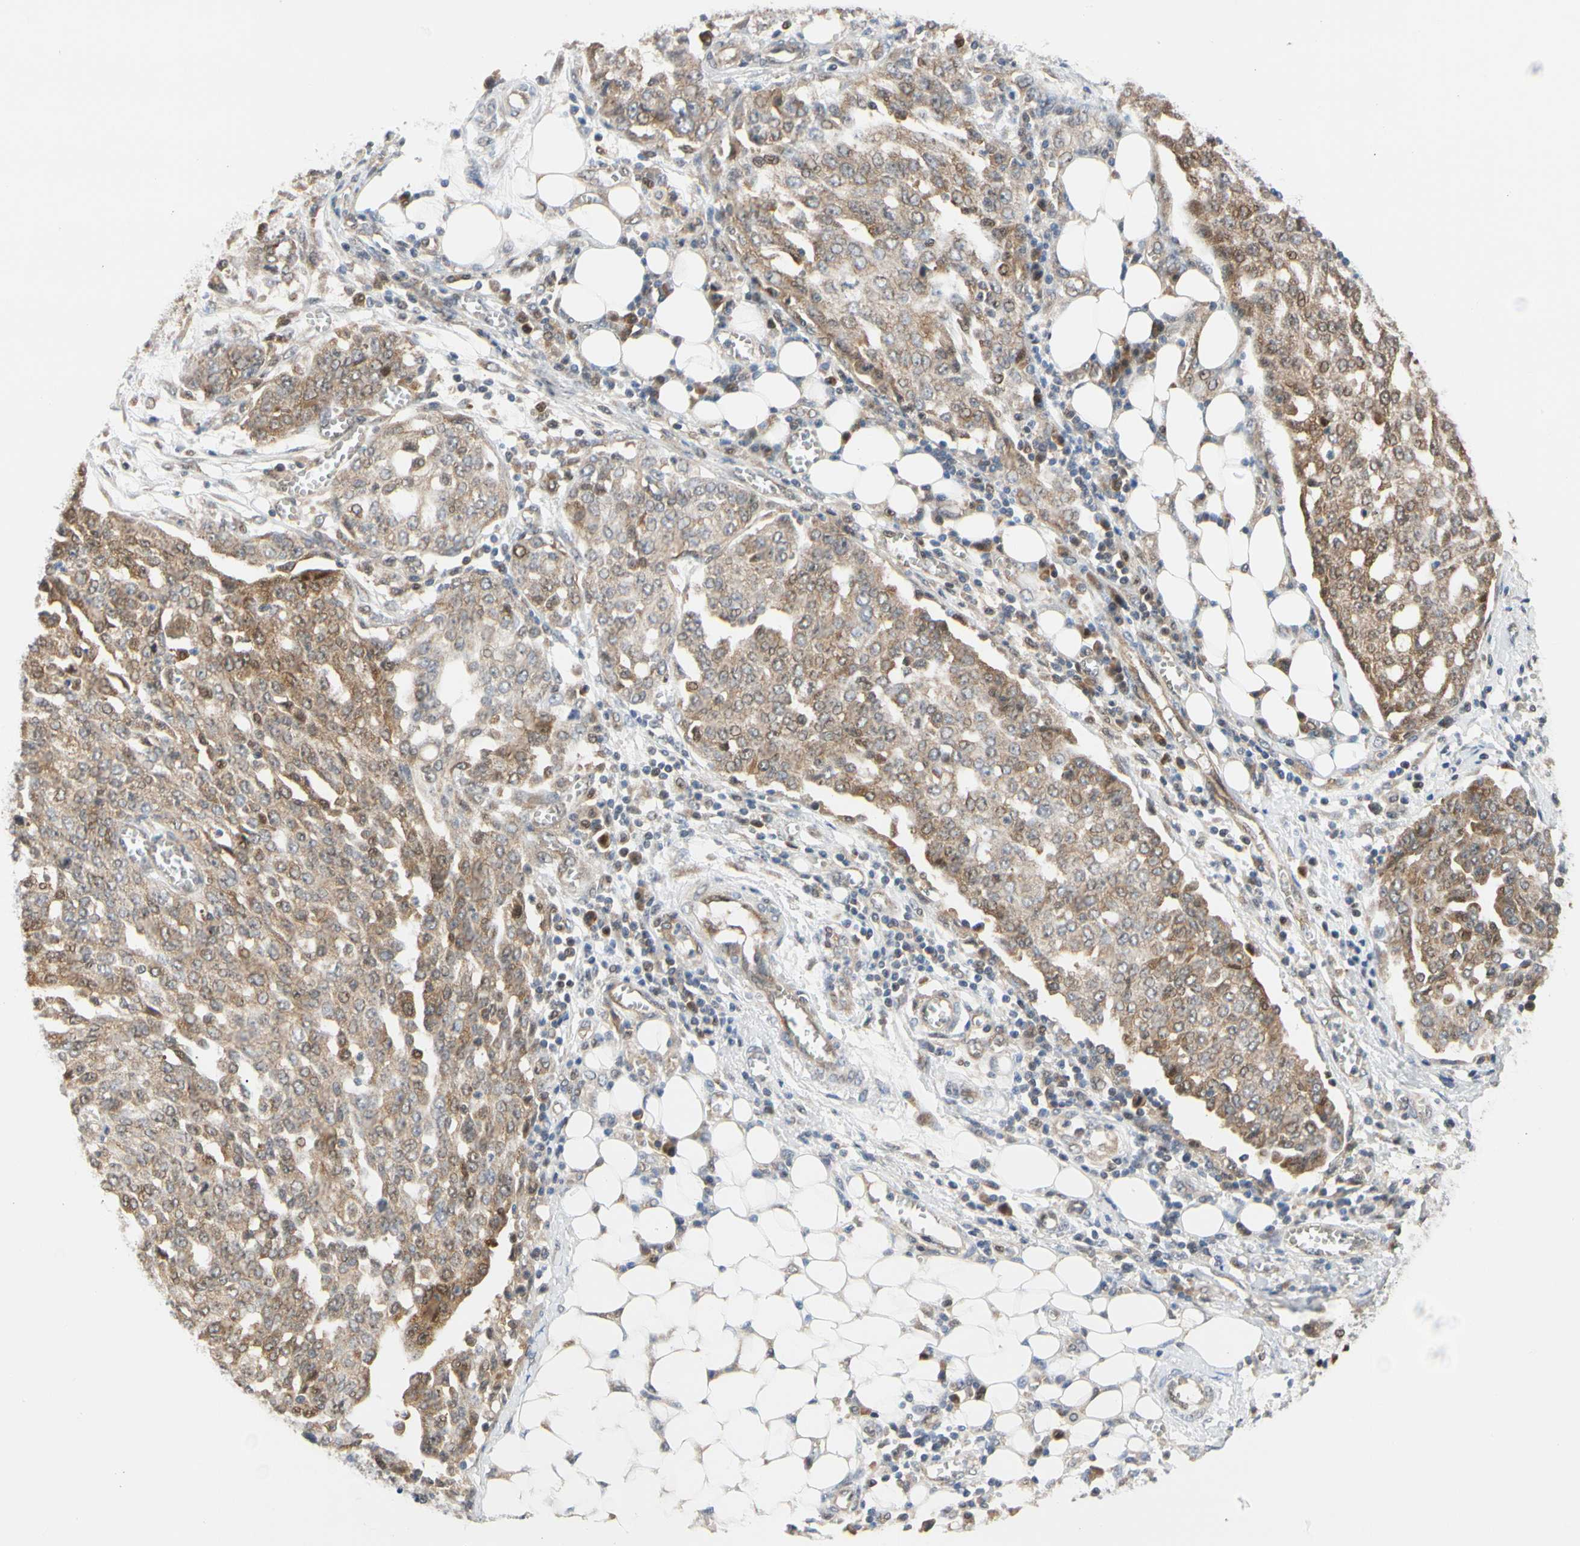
{"staining": {"intensity": "moderate", "quantity": ">75%", "location": "cytoplasmic/membranous"}, "tissue": "ovarian cancer", "cell_type": "Tumor cells", "image_type": "cancer", "snomed": [{"axis": "morphology", "description": "Cystadenocarcinoma, serous, NOS"}, {"axis": "topography", "description": "Soft tissue"}, {"axis": "topography", "description": "Ovary"}], "caption": "A micrograph of human ovarian cancer stained for a protein exhibits moderate cytoplasmic/membranous brown staining in tumor cells.", "gene": "CDK5", "patient": {"sex": "female", "age": 57}}